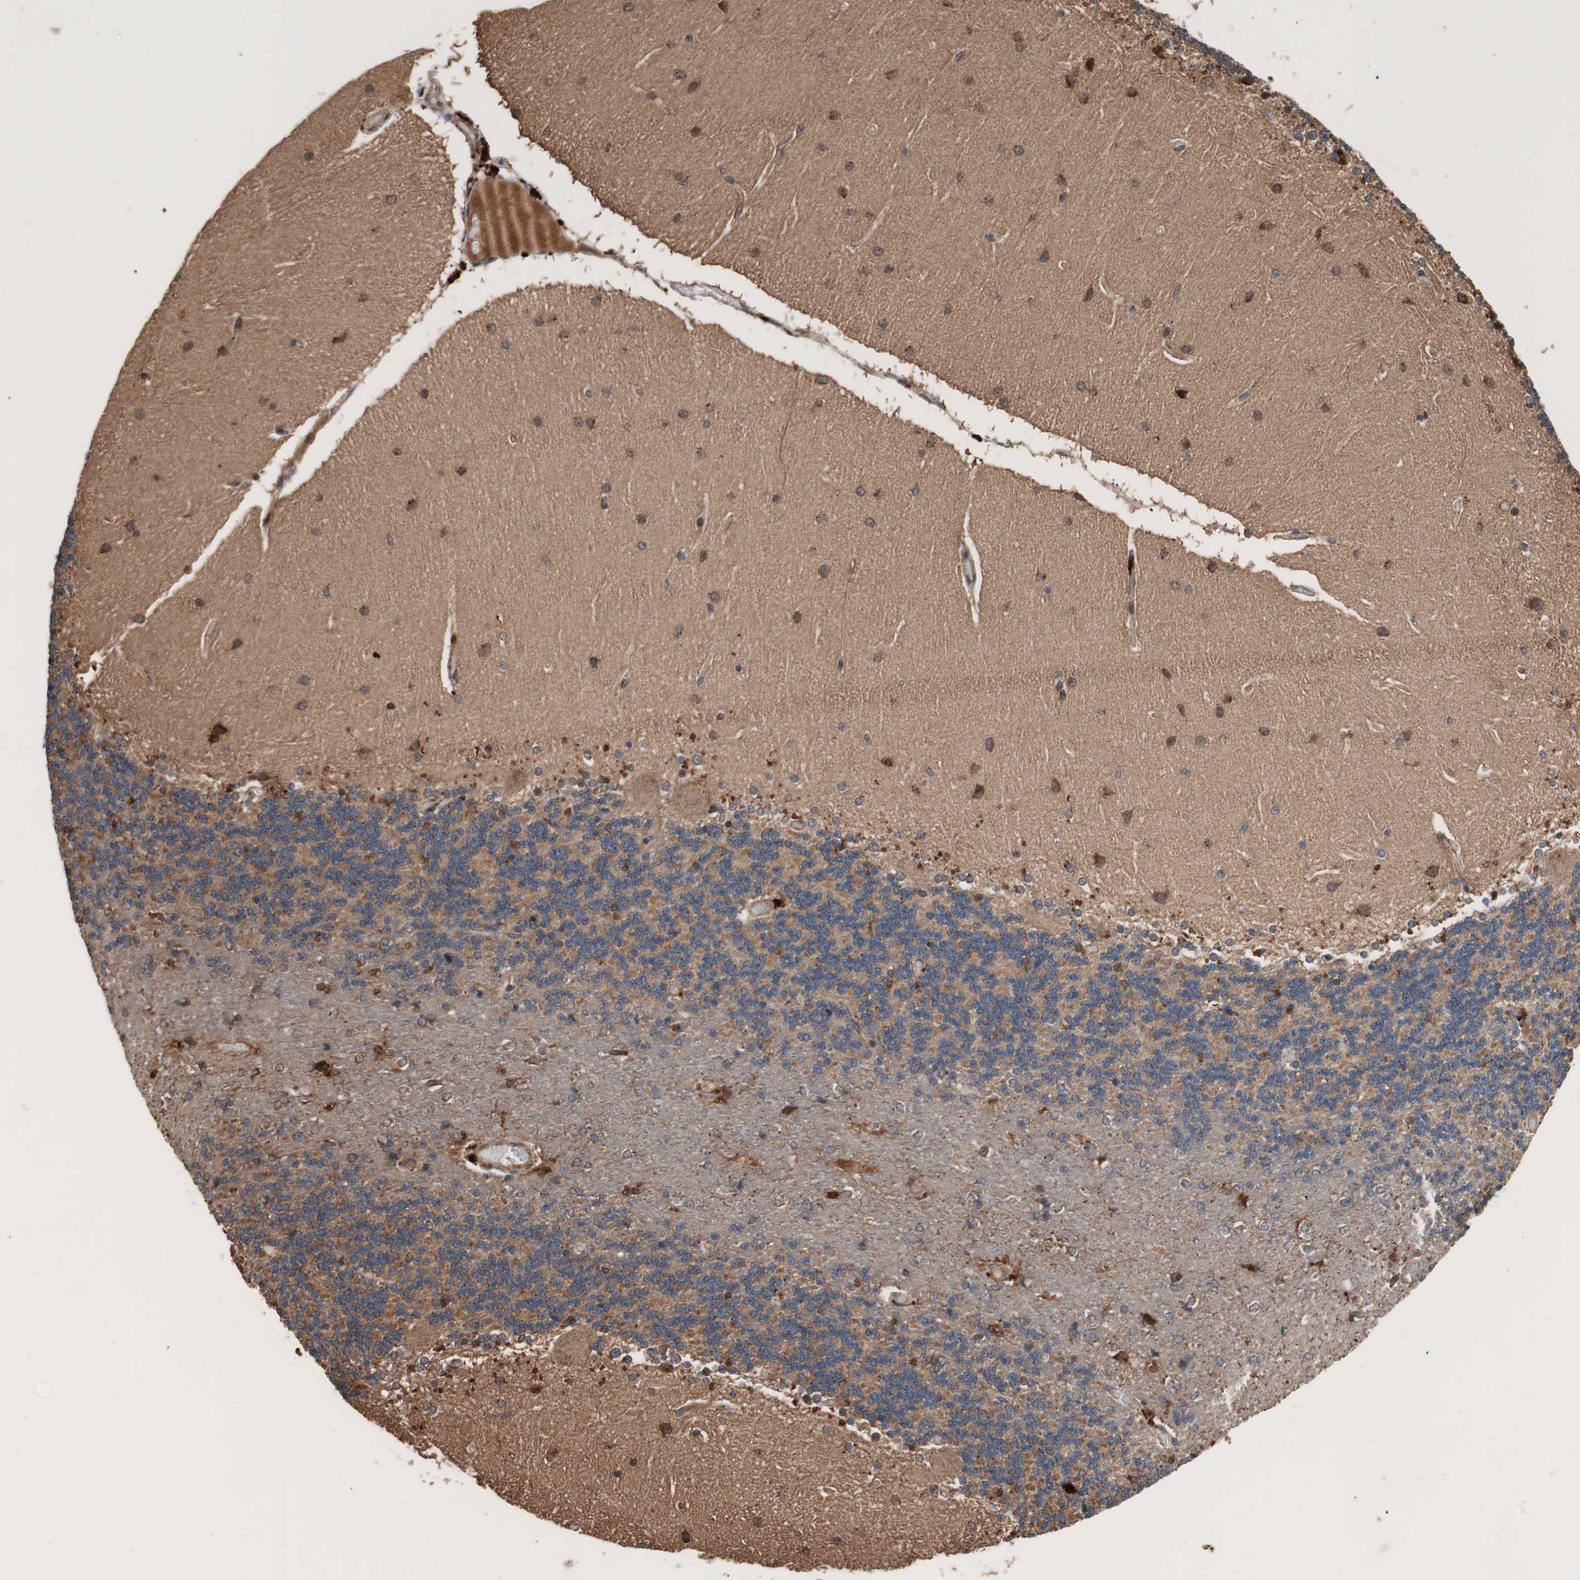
{"staining": {"intensity": "strong", "quantity": ">75%", "location": "cytoplasmic/membranous"}, "tissue": "cerebellum", "cell_type": "Cells in granular layer", "image_type": "normal", "snomed": [{"axis": "morphology", "description": "Normal tissue, NOS"}, {"axis": "topography", "description": "Cerebellum"}], "caption": "Immunohistochemical staining of normal cerebellum shows high levels of strong cytoplasmic/membranous staining in approximately >75% of cells in granular layer. The staining was performed using DAB (3,3'-diaminobenzidine) to visualize the protein expression in brown, while the nuclei were stained in blue with hematoxylin (Magnification: 20x).", "gene": "RAB1A", "patient": {"sex": "female", "age": 54}}